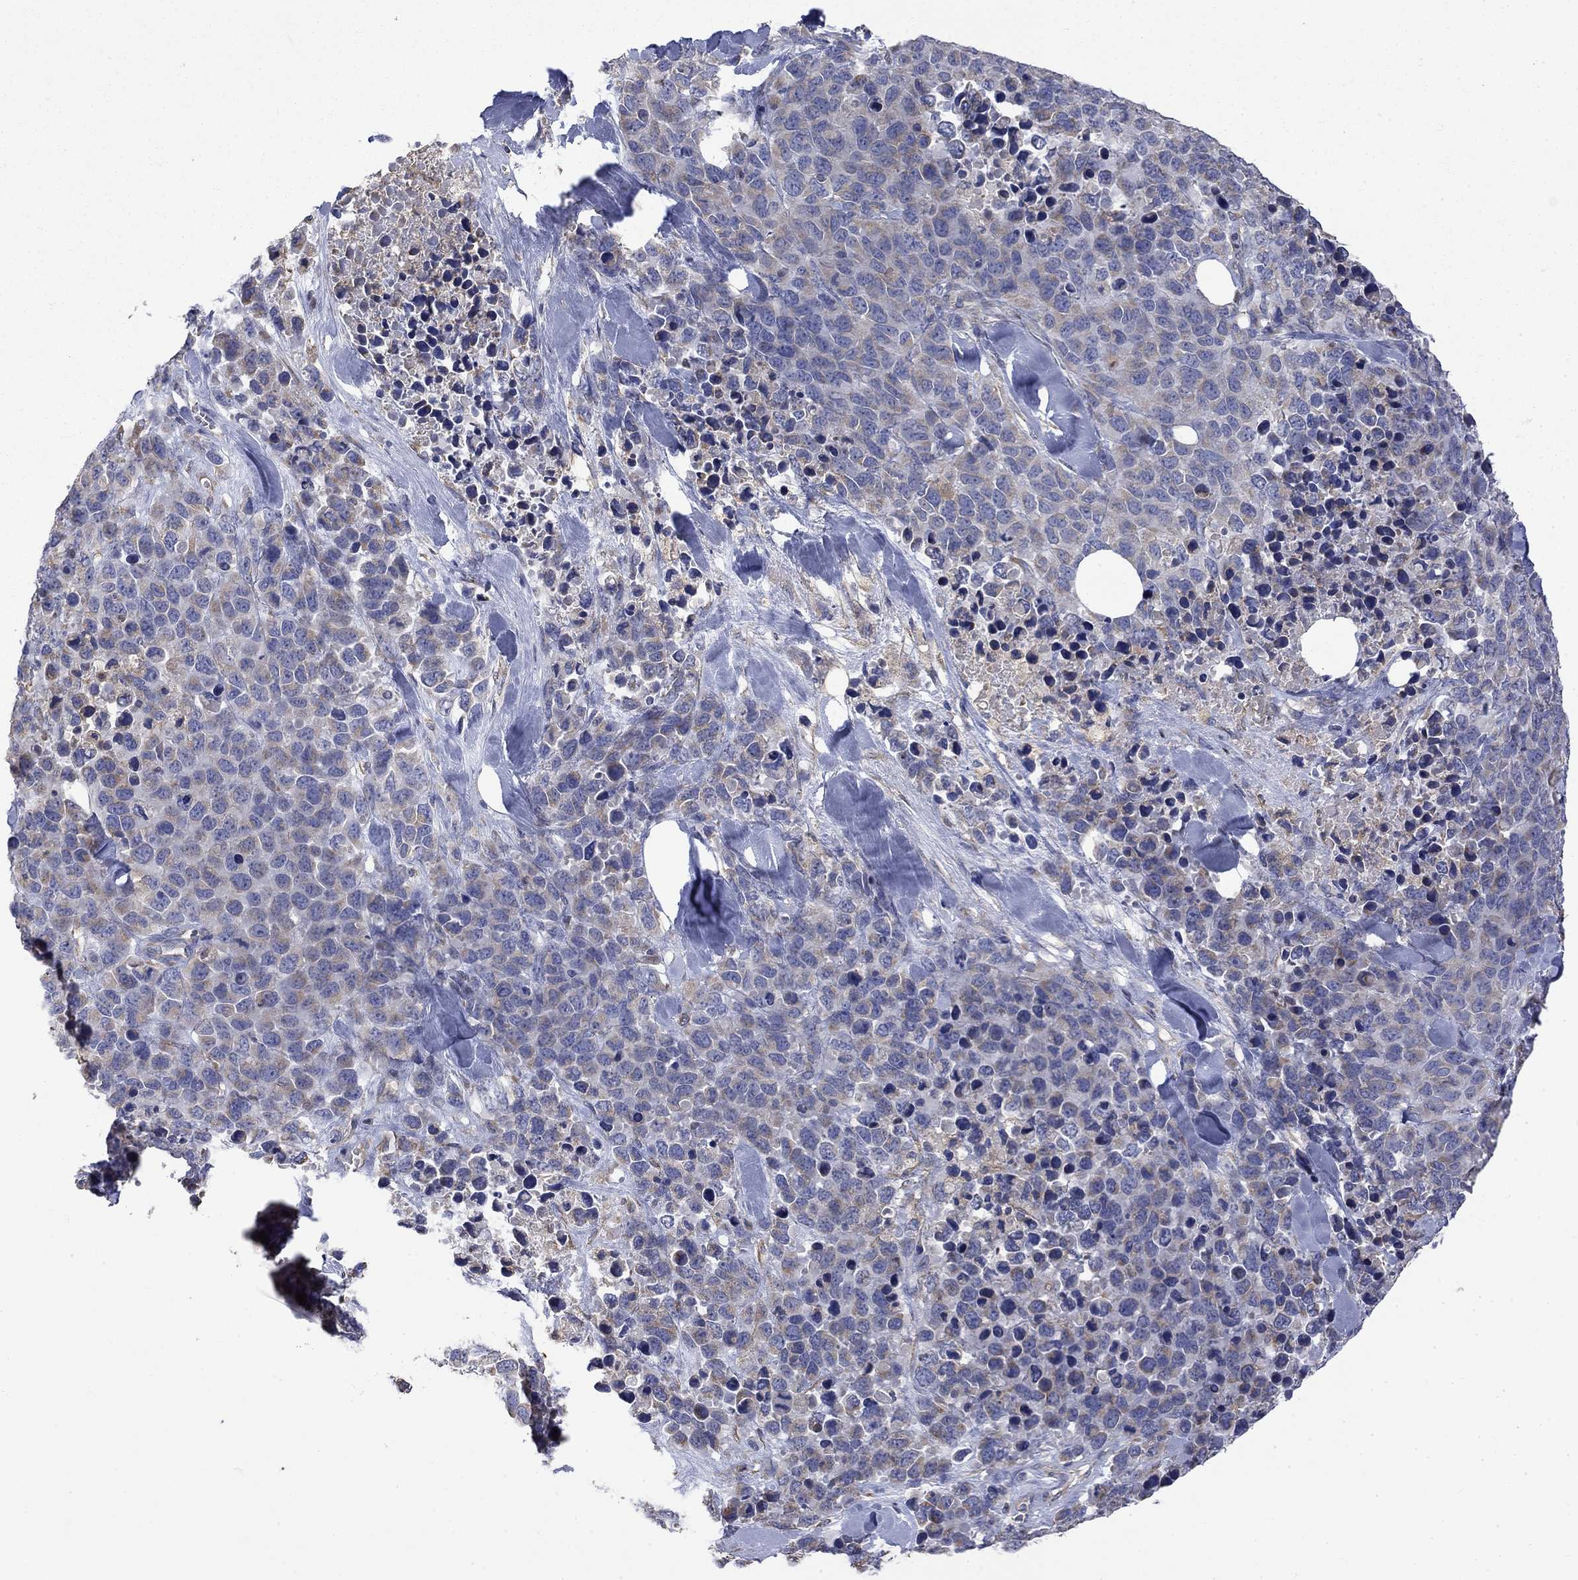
{"staining": {"intensity": "weak", "quantity": "25%-75%", "location": "cytoplasmic/membranous"}, "tissue": "melanoma", "cell_type": "Tumor cells", "image_type": "cancer", "snomed": [{"axis": "morphology", "description": "Malignant melanoma, Metastatic site"}, {"axis": "topography", "description": "Skin"}], "caption": "Melanoma tissue exhibits weak cytoplasmic/membranous positivity in about 25%-75% of tumor cells, visualized by immunohistochemistry.", "gene": "CAMKK2", "patient": {"sex": "male", "age": 84}}